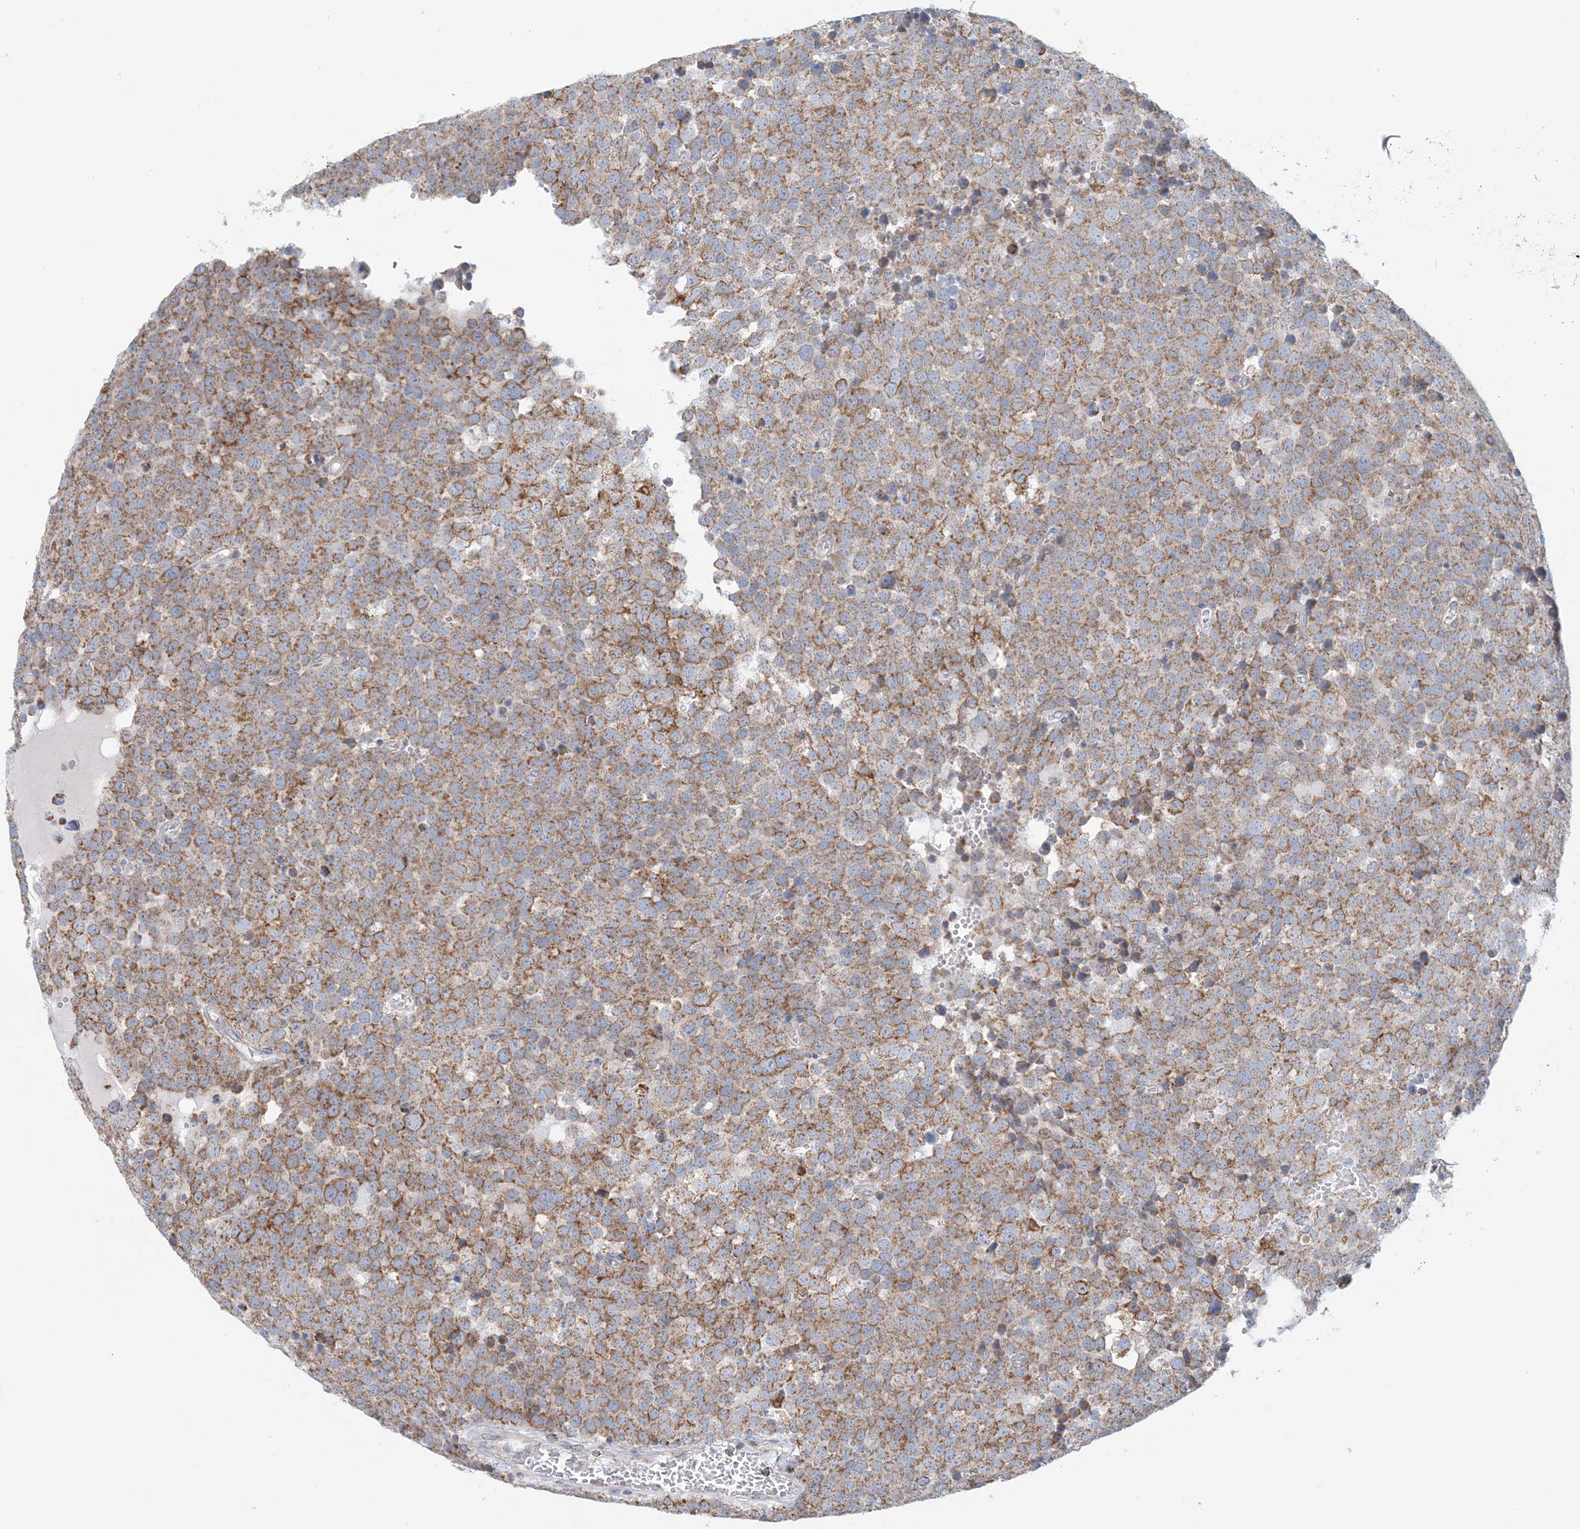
{"staining": {"intensity": "moderate", "quantity": ">75%", "location": "cytoplasmic/membranous"}, "tissue": "testis cancer", "cell_type": "Tumor cells", "image_type": "cancer", "snomed": [{"axis": "morphology", "description": "Seminoma, NOS"}, {"axis": "topography", "description": "Testis"}], "caption": "Protein staining of seminoma (testis) tissue exhibits moderate cytoplasmic/membranous staining in approximately >75% of tumor cells.", "gene": "BDH1", "patient": {"sex": "male", "age": 71}}